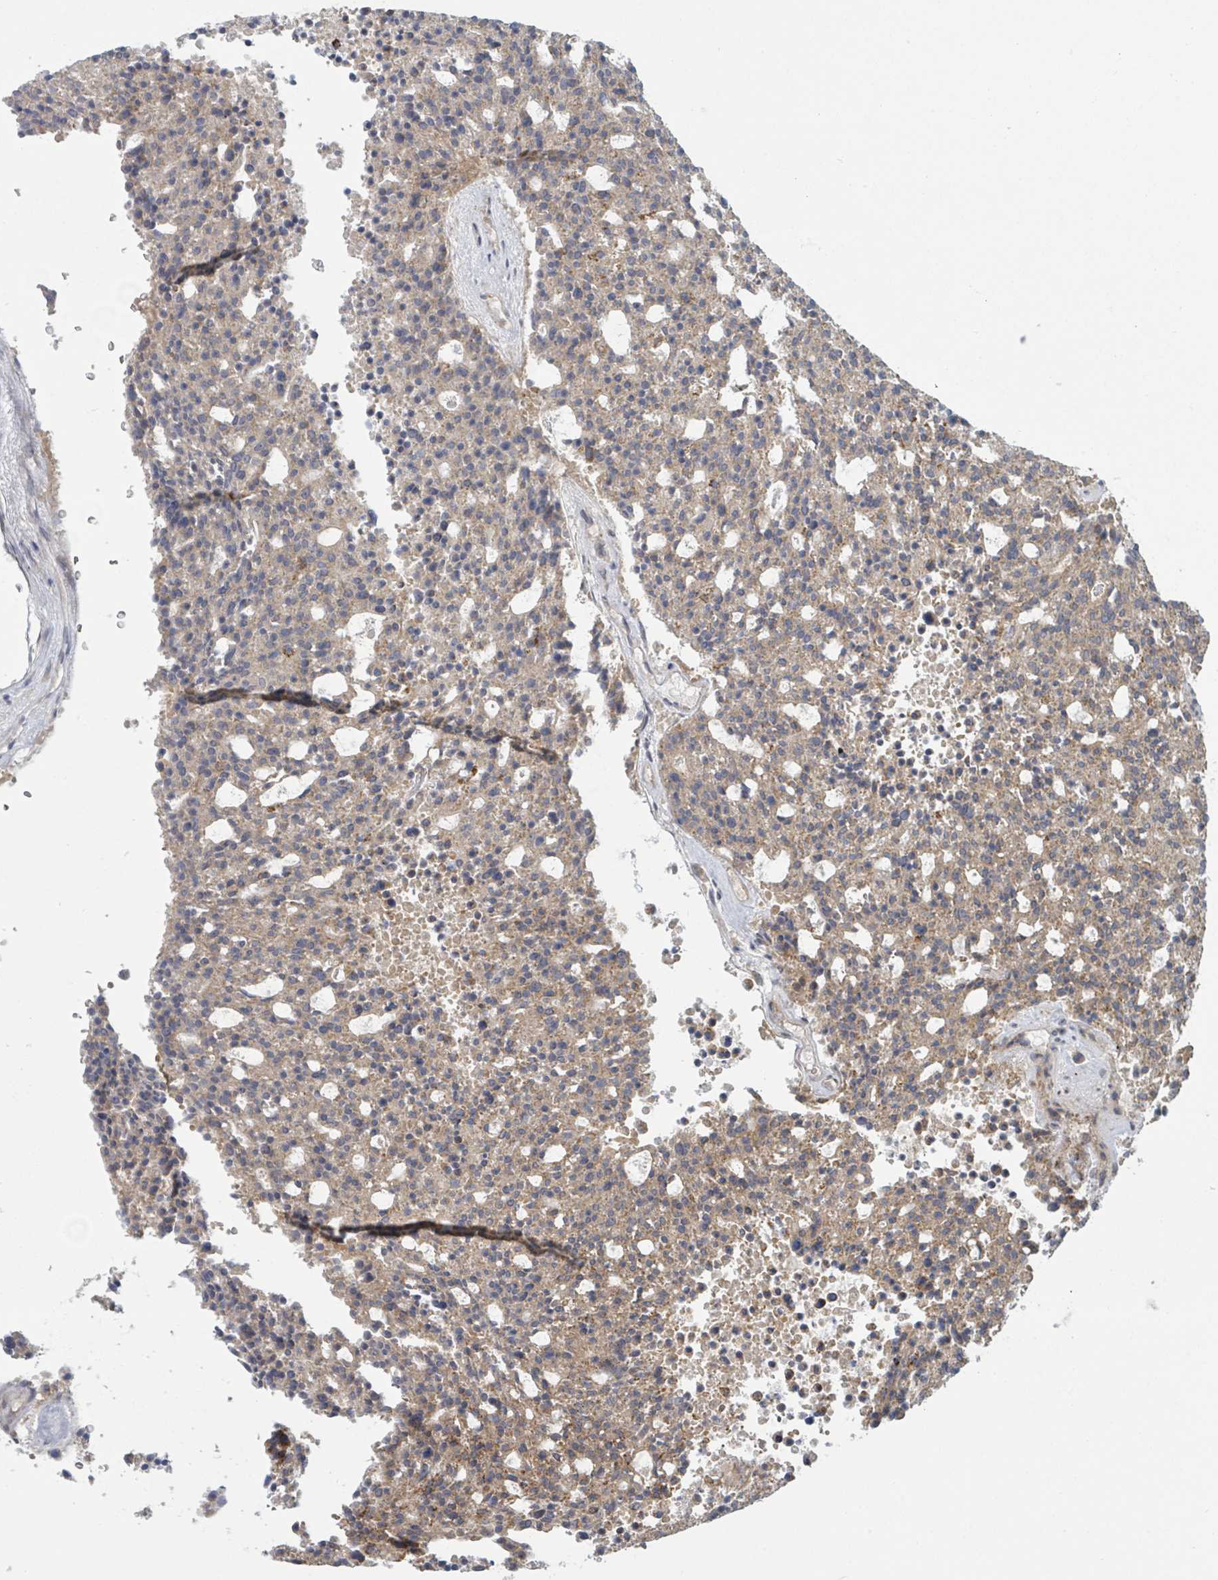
{"staining": {"intensity": "weak", "quantity": "25%-75%", "location": "cytoplasmic/membranous"}, "tissue": "carcinoid", "cell_type": "Tumor cells", "image_type": "cancer", "snomed": [{"axis": "morphology", "description": "Carcinoid, malignant, NOS"}, {"axis": "topography", "description": "Pancreas"}], "caption": "Immunohistochemistry histopathology image of neoplastic tissue: human carcinoid stained using immunohistochemistry (IHC) shows low levels of weak protein expression localized specifically in the cytoplasmic/membranous of tumor cells, appearing as a cytoplasmic/membranous brown color.", "gene": "PSMG2", "patient": {"sex": "female", "age": 54}}